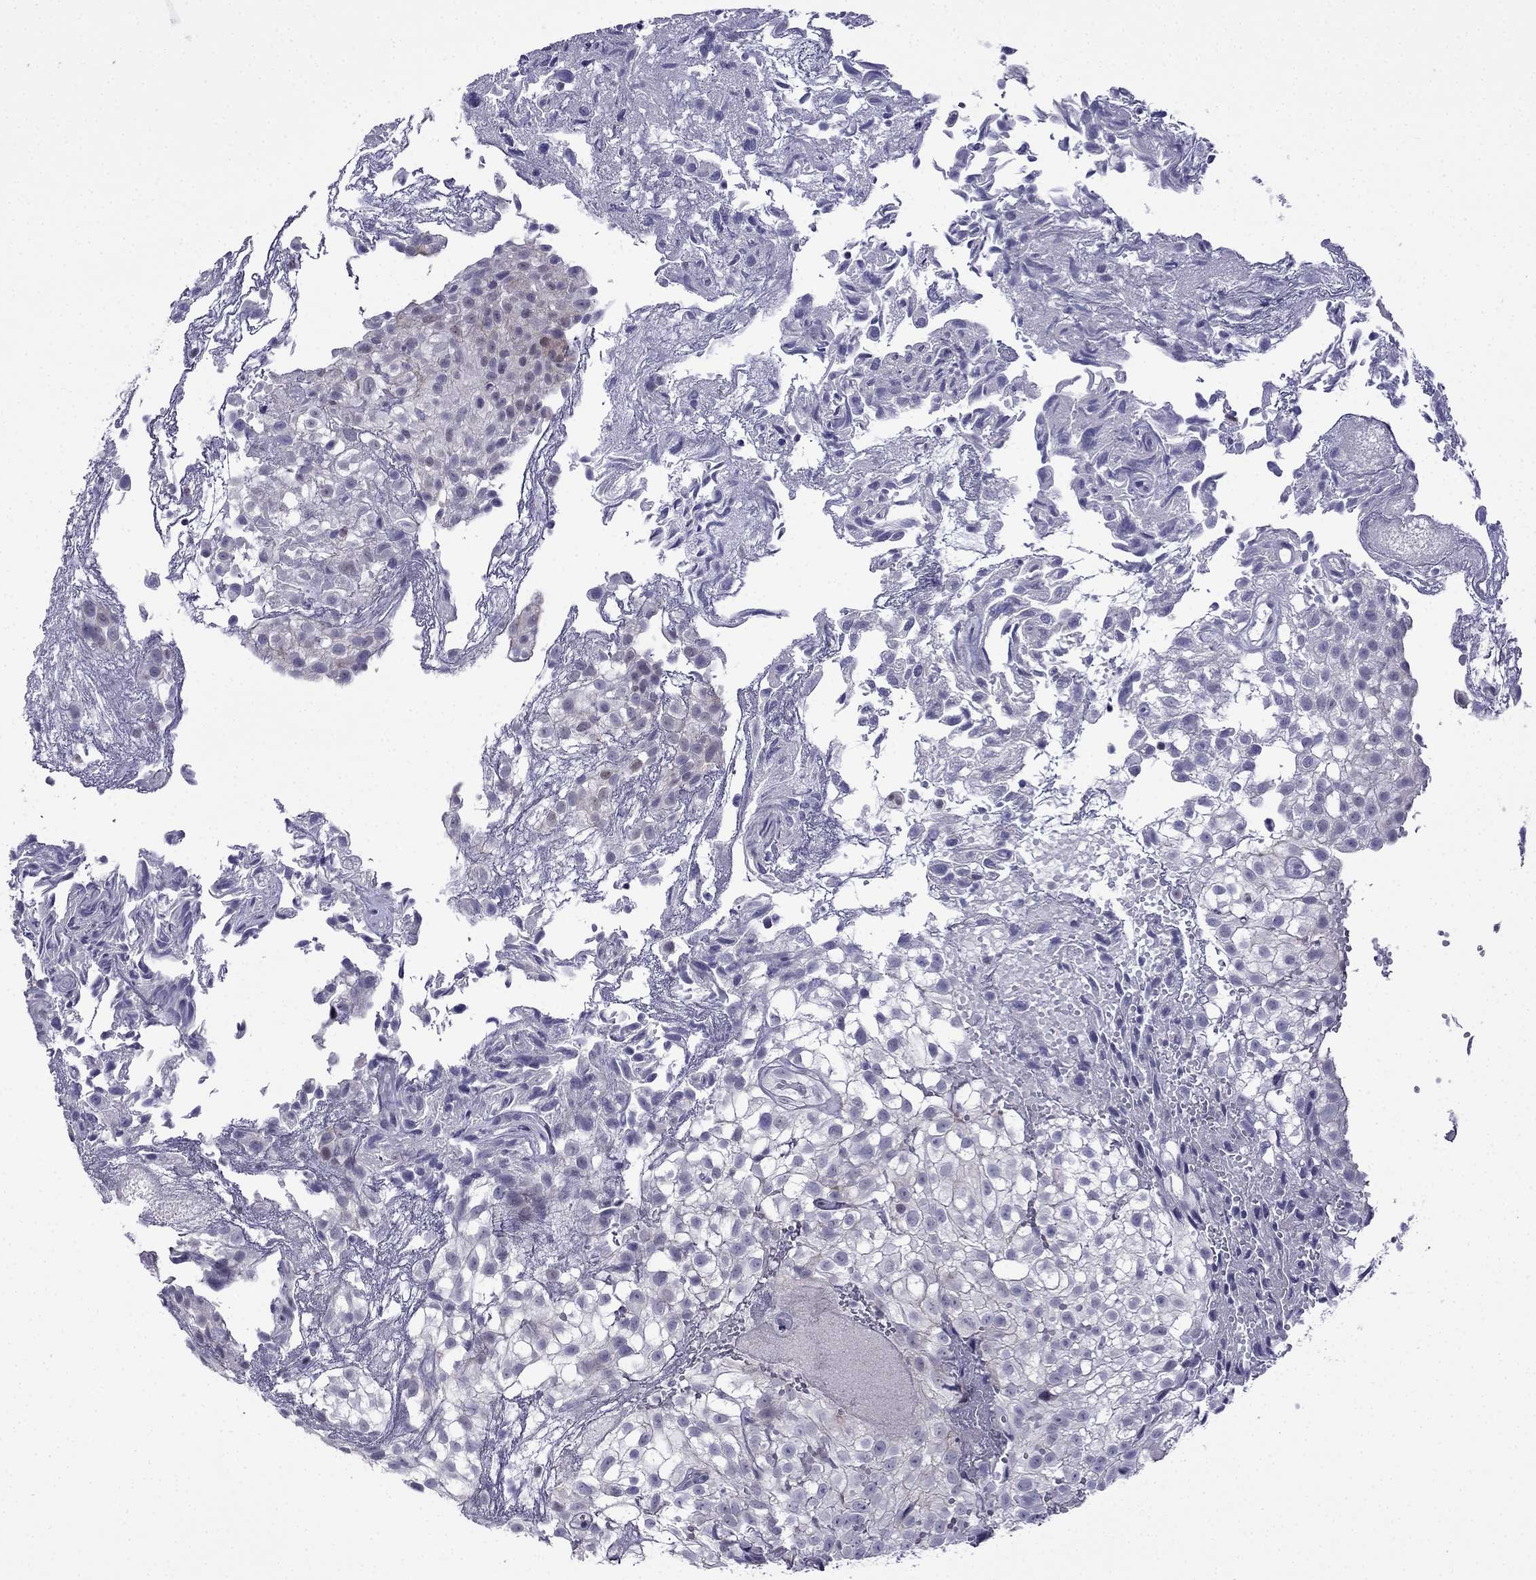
{"staining": {"intensity": "negative", "quantity": "none", "location": "none"}, "tissue": "urothelial cancer", "cell_type": "Tumor cells", "image_type": "cancer", "snomed": [{"axis": "morphology", "description": "Urothelial carcinoma, High grade"}, {"axis": "topography", "description": "Urinary bladder"}], "caption": "Micrograph shows no significant protein positivity in tumor cells of urothelial carcinoma (high-grade). Brightfield microscopy of IHC stained with DAB (brown) and hematoxylin (blue), captured at high magnification.", "gene": "POM121L12", "patient": {"sex": "male", "age": 56}}